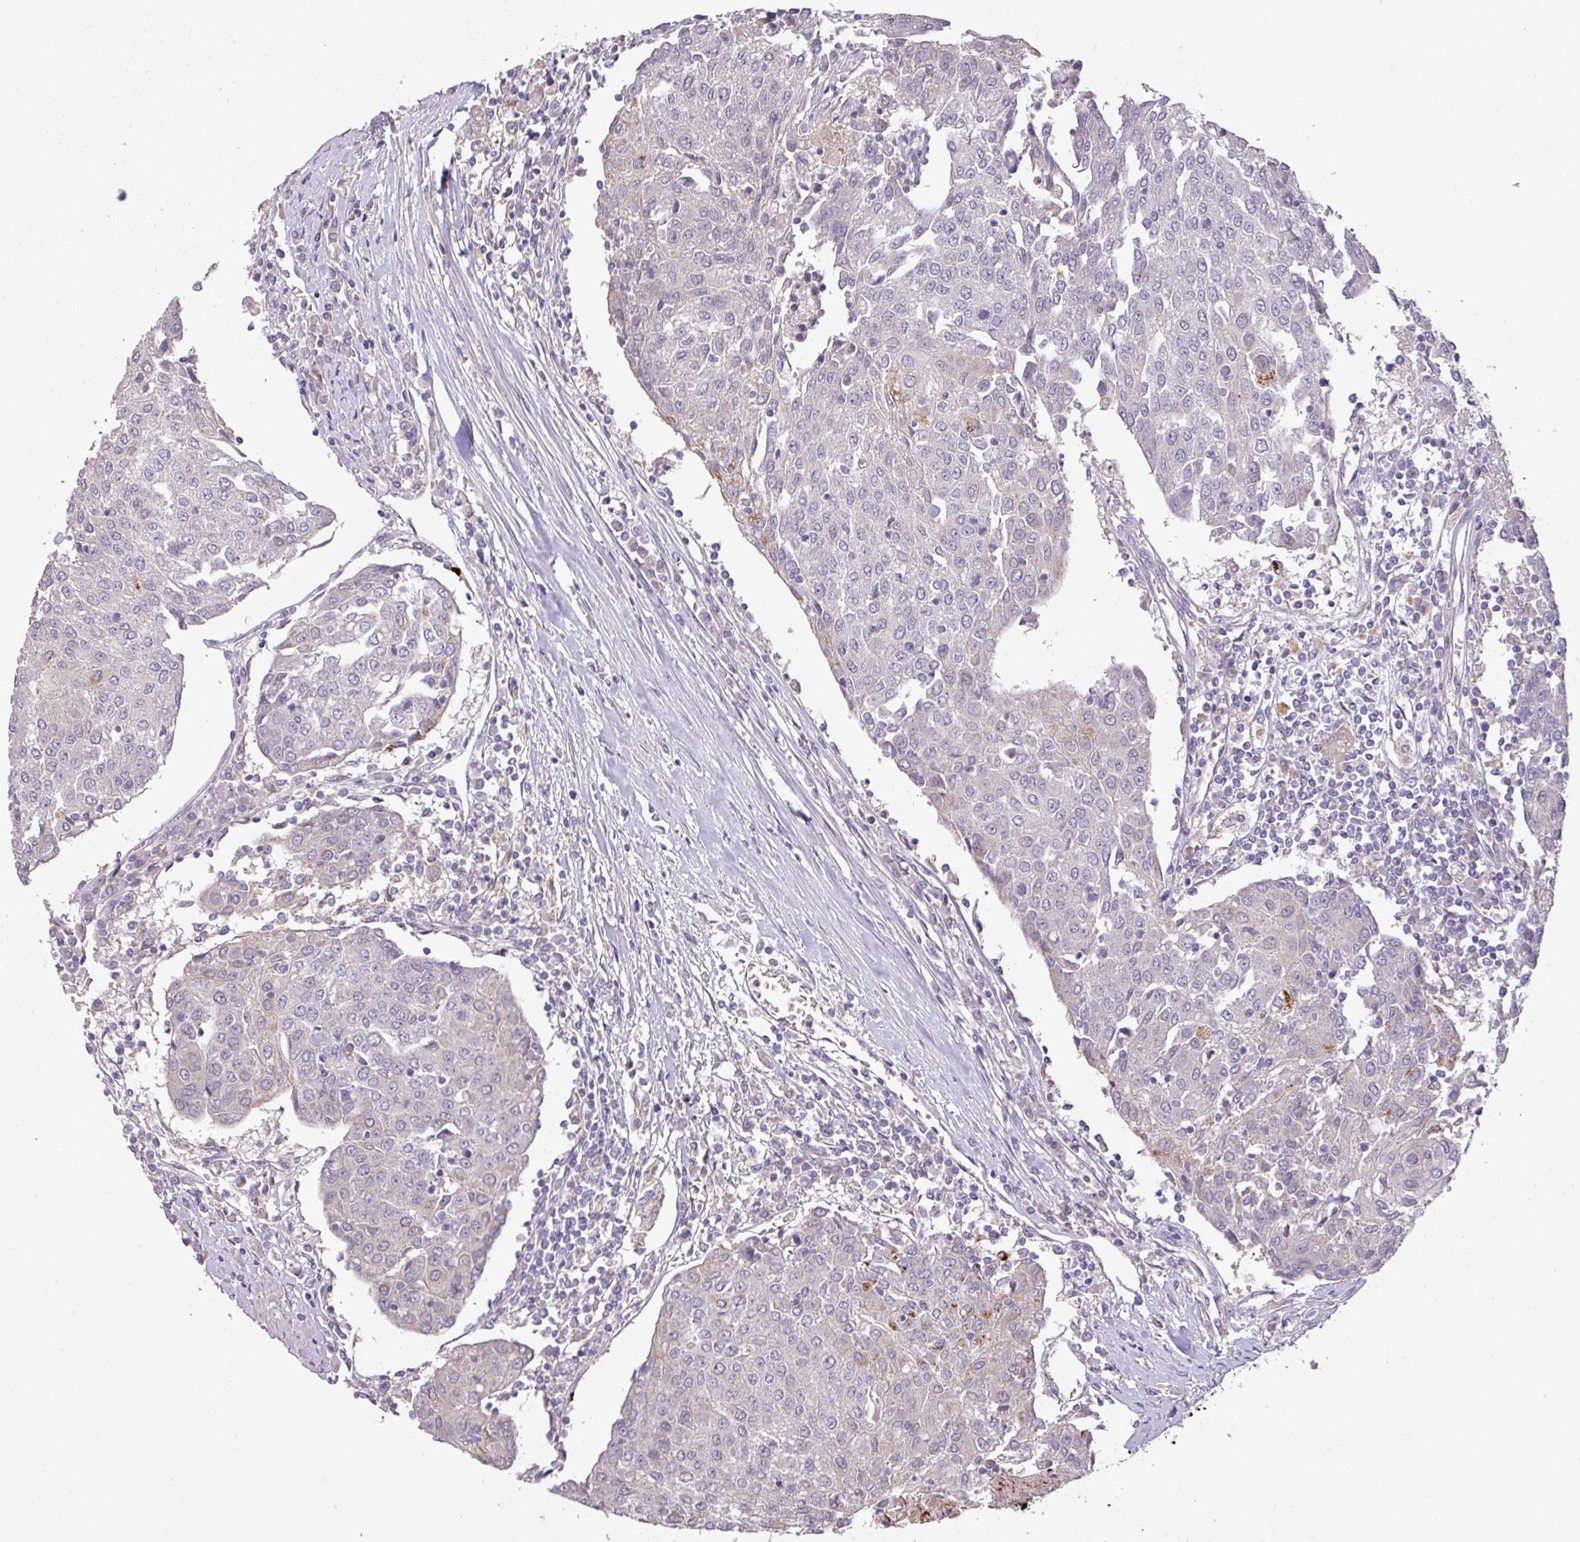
{"staining": {"intensity": "negative", "quantity": "none", "location": "none"}, "tissue": "urothelial cancer", "cell_type": "Tumor cells", "image_type": "cancer", "snomed": [{"axis": "morphology", "description": "Urothelial carcinoma, High grade"}, {"axis": "topography", "description": "Urinary bladder"}], "caption": "IHC of urothelial cancer reveals no expression in tumor cells. Nuclei are stained in blue.", "gene": "PRADC1", "patient": {"sex": "female", "age": 85}}